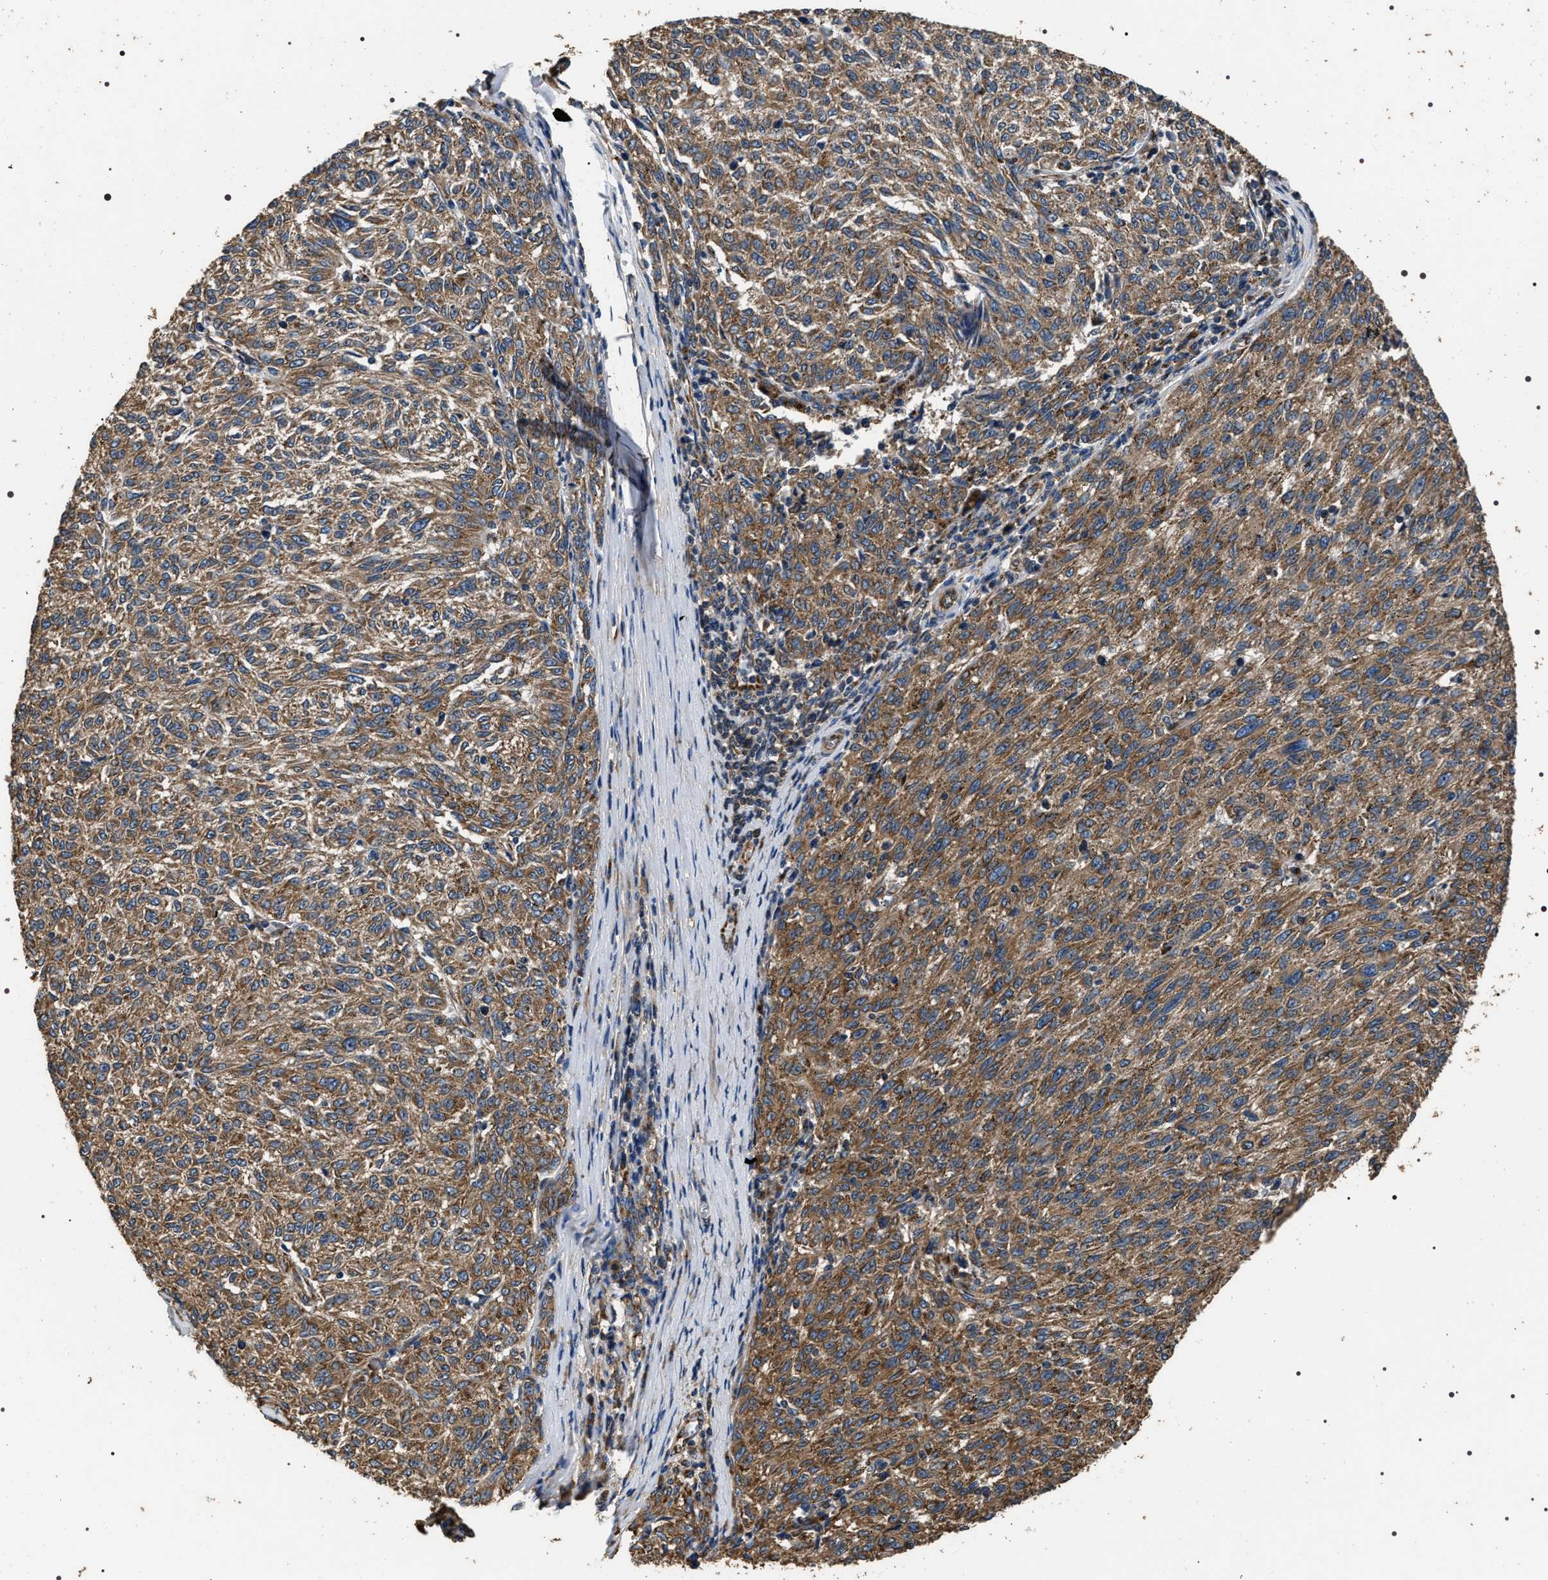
{"staining": {"intensity": "moderate", "quantity": ">75%", "location": "cytoplasmic/membranous"}, "tissue": "melanoma", "cell_type": "Tumor cells", "image_type": "cancer", "snomed": [{"axis": "morphology", "description": "Malignant melanoma, NOS"}, {"axis": "topography", "description": "Skin"}], "caption": "Human malignant melanoma stained with a brown dye demonstrates moderate cytoplasmic/membranous positive staining in approximately >75% of tumor cells.", "gene": "KTN1", "patient": {"sex": "female", "age": 72}}